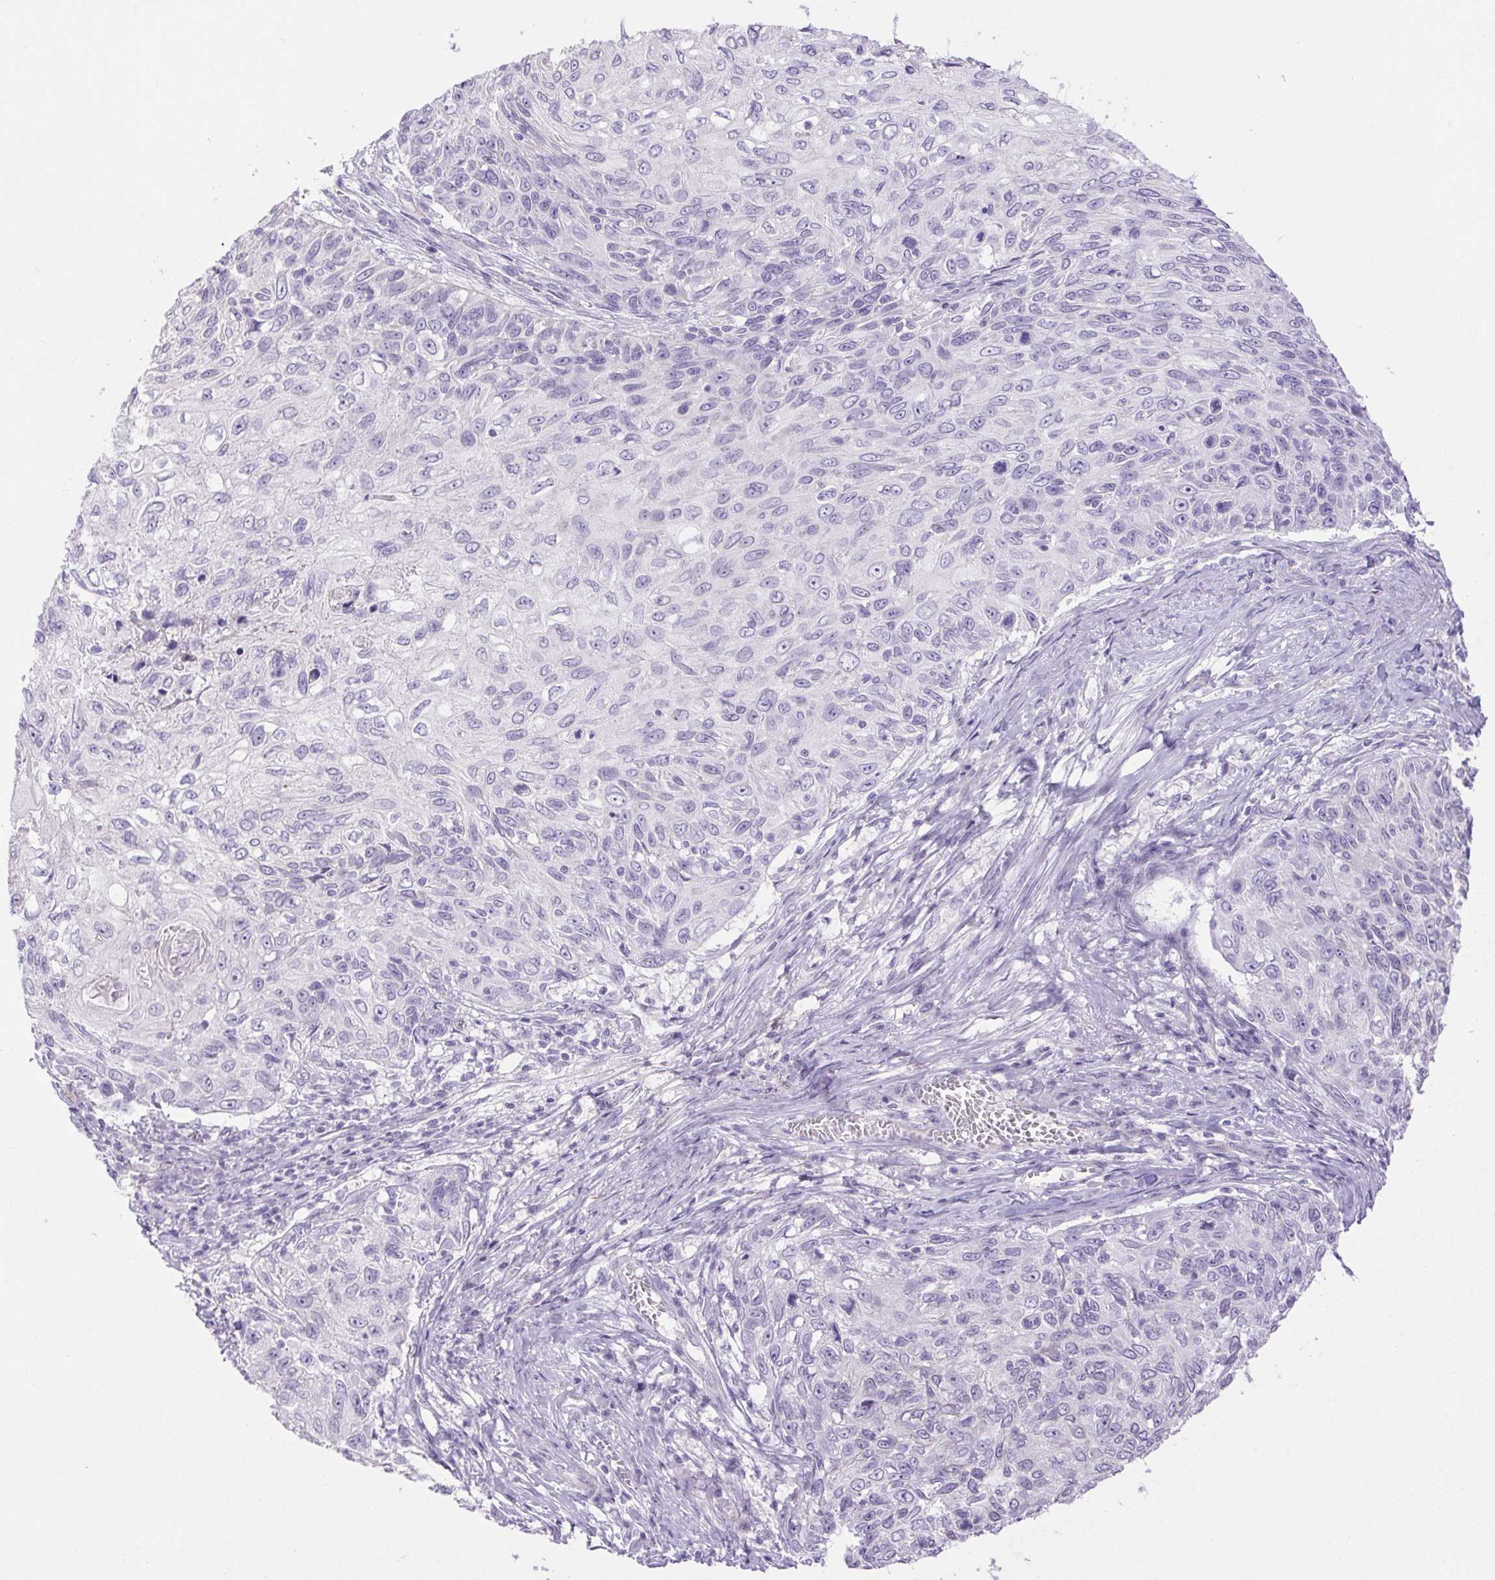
{"staining": {"intensity": "negative", "quantity": "none", "location": "none"}, "tissue": "skin cancer", "cell_type": "Tumor cells", "image_type": "cancer", "snomed": [{"axis": "morphology", "description": "Squamous cell carcinoma, NOS"}, {"axis": "topography", "description": "Skin"}], "caption": "DAB (3,3'-diaminobenzidine) immunohistochemical staining of human skin squamous cell carcinoma displays no significant positivity in tumor cells.", "gene": "ERP27", "patient": {"sex": "male", "age": 92}}